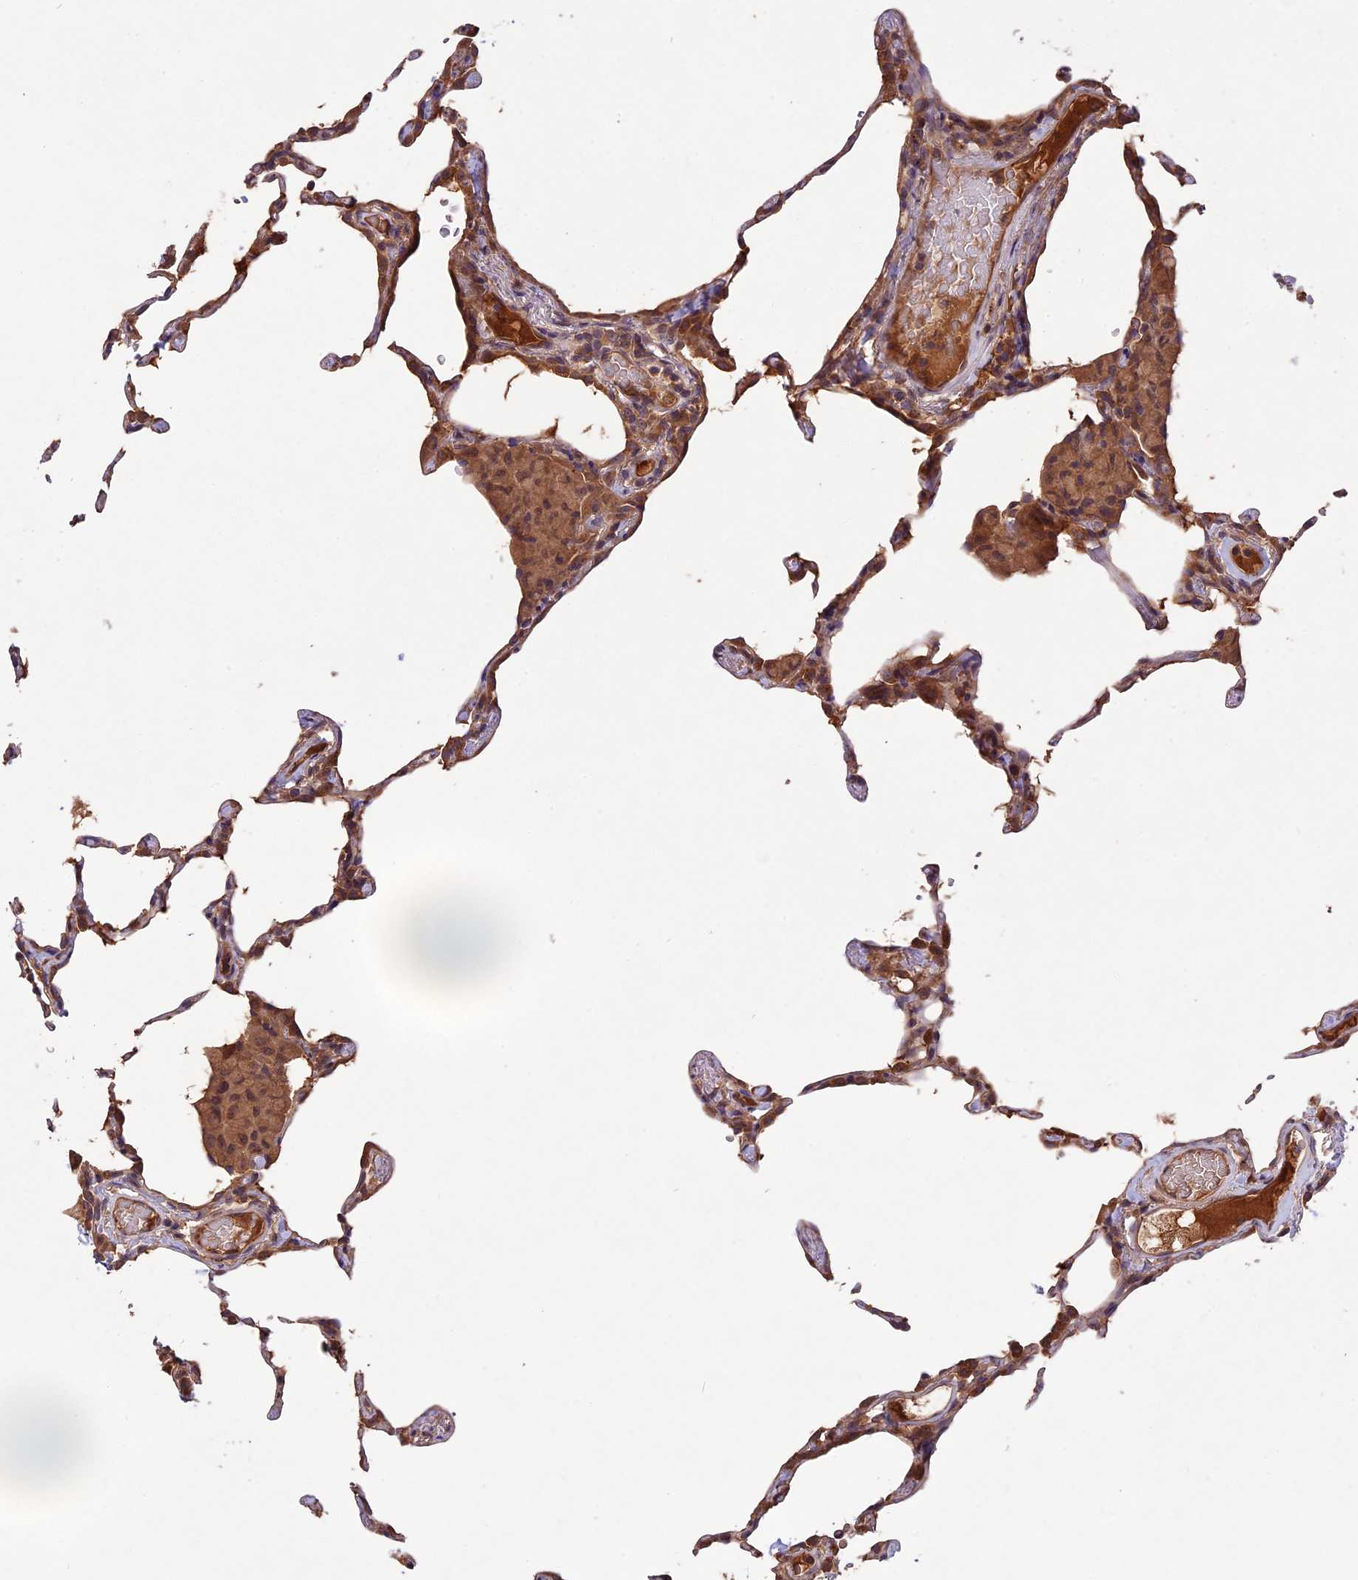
{"staining": {"intensity": "moderate", "quantity": "25%-75%", "location": "cytoplasmic/membranous"}, "tissue": "lung", "cell_type": "Alveolar cells", "image_type": "normal", "snomed": [{"axis": "morphology", "description": "Normal tissue, NOS"}, {"axis": "topography", "description": "Lung"}], "caption": "Protein staining of unremarkable lung shows moderate cytoplasmic/membranous positivity in approximately 25%-75% of alveolar cells.", "gene": "CHAC1", "patient": {"sex": "female", "age": 57}}